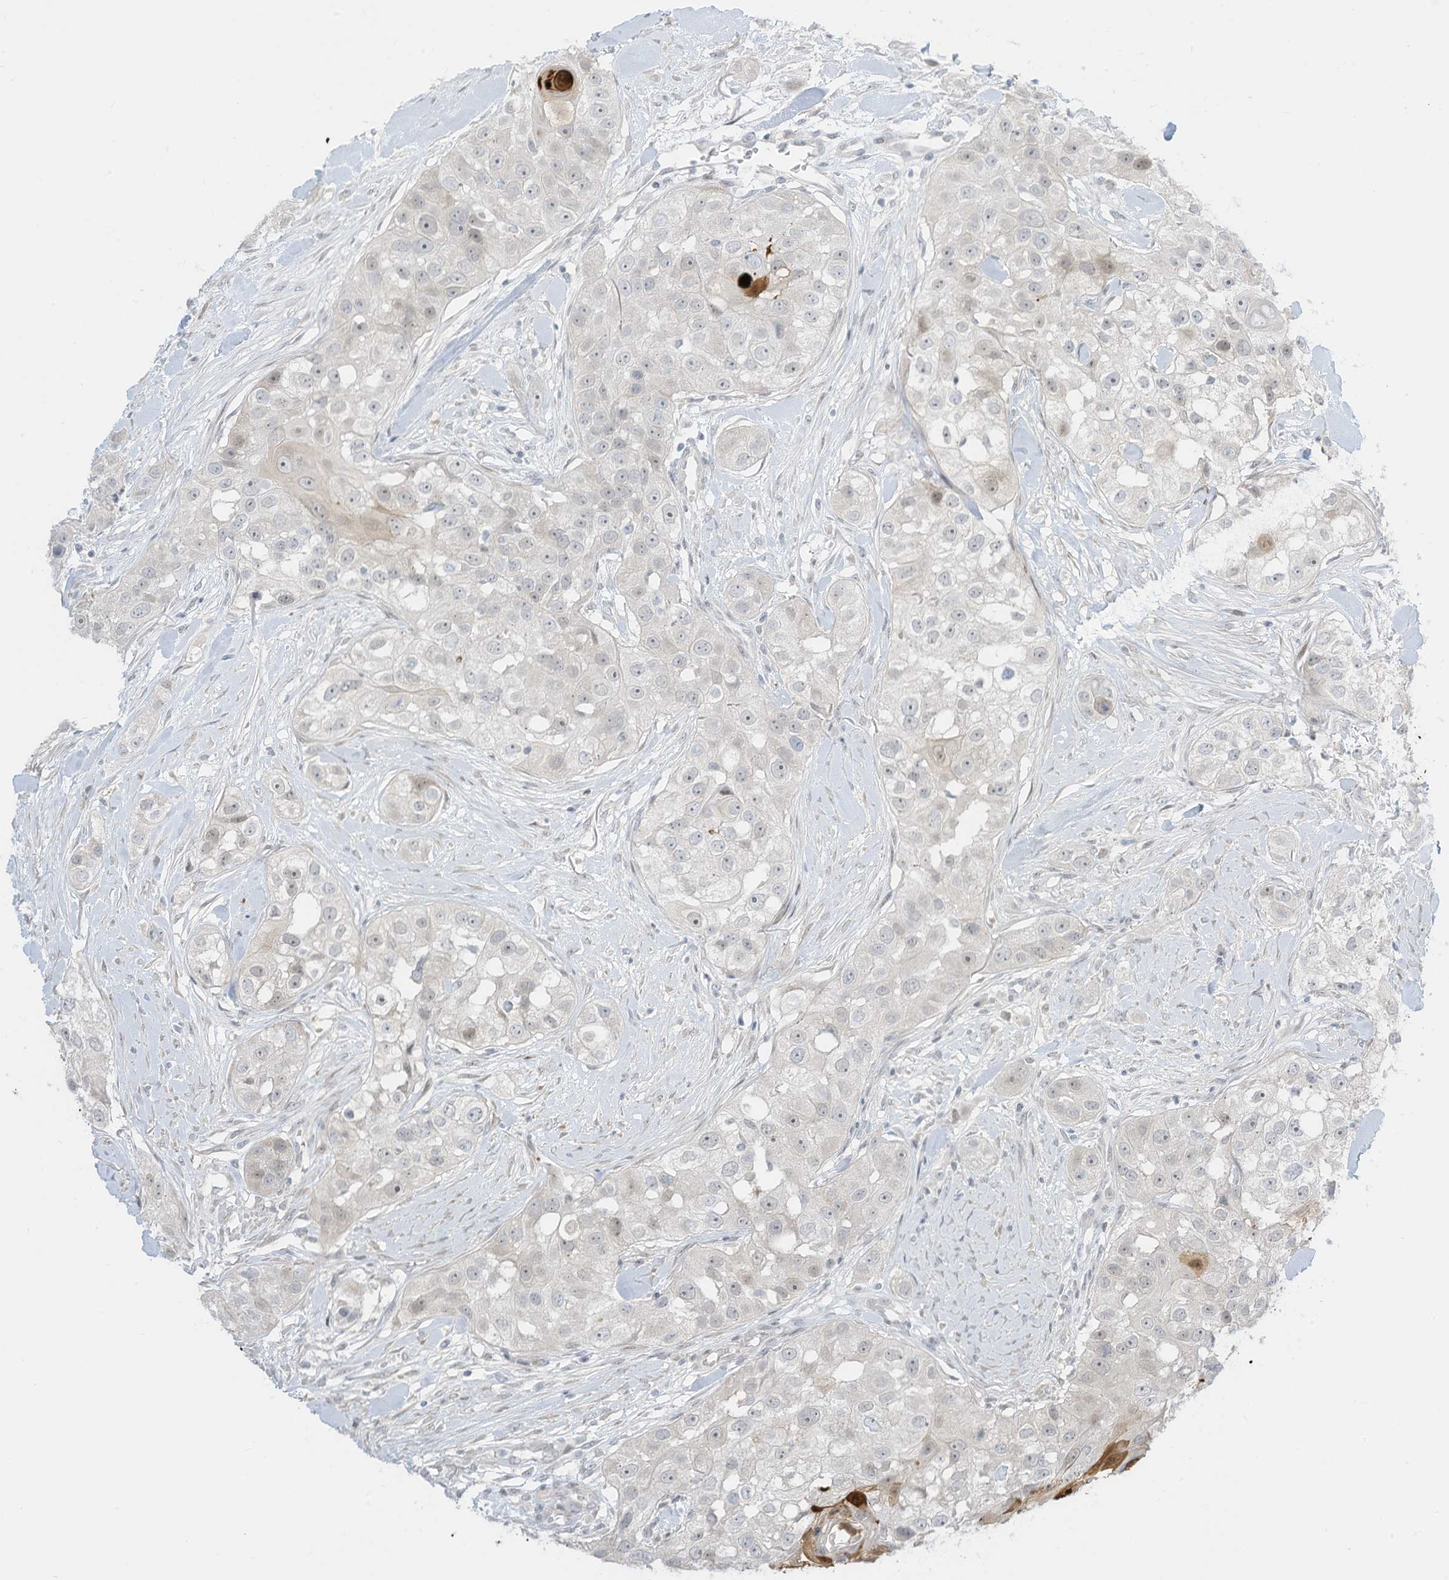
{"staining": {"intensity": "negative", "quantity": "none", "location": "none"}, "tissue": "head and neck cancer", "cell_type": "Tumor cells", "image_type": "cancer", "snomed": [{"axis": "morphology", "description": "Normal tissue, NOS"}, {"axis": "morphology", "description": "Squamous cell carcinoma, NOS"}, {"axis": "topography", "description": "Skeletal muscle"}, {"axis": "topography", "description": "Head-Neck"}], "caption": "This histopathology image is of head and neck cancer (squamous cell carcinoma) stained with immunohistochemistry (IHC) to label a protein in brown with the nuclei are counter-stained blue. There is no positivity in tumor cells. (Immunohistochemistry (ihc), brightfield microscopy, high magnification).", "gene": "ASPRV1", "patient": {"sex": "male", "age": 51}}